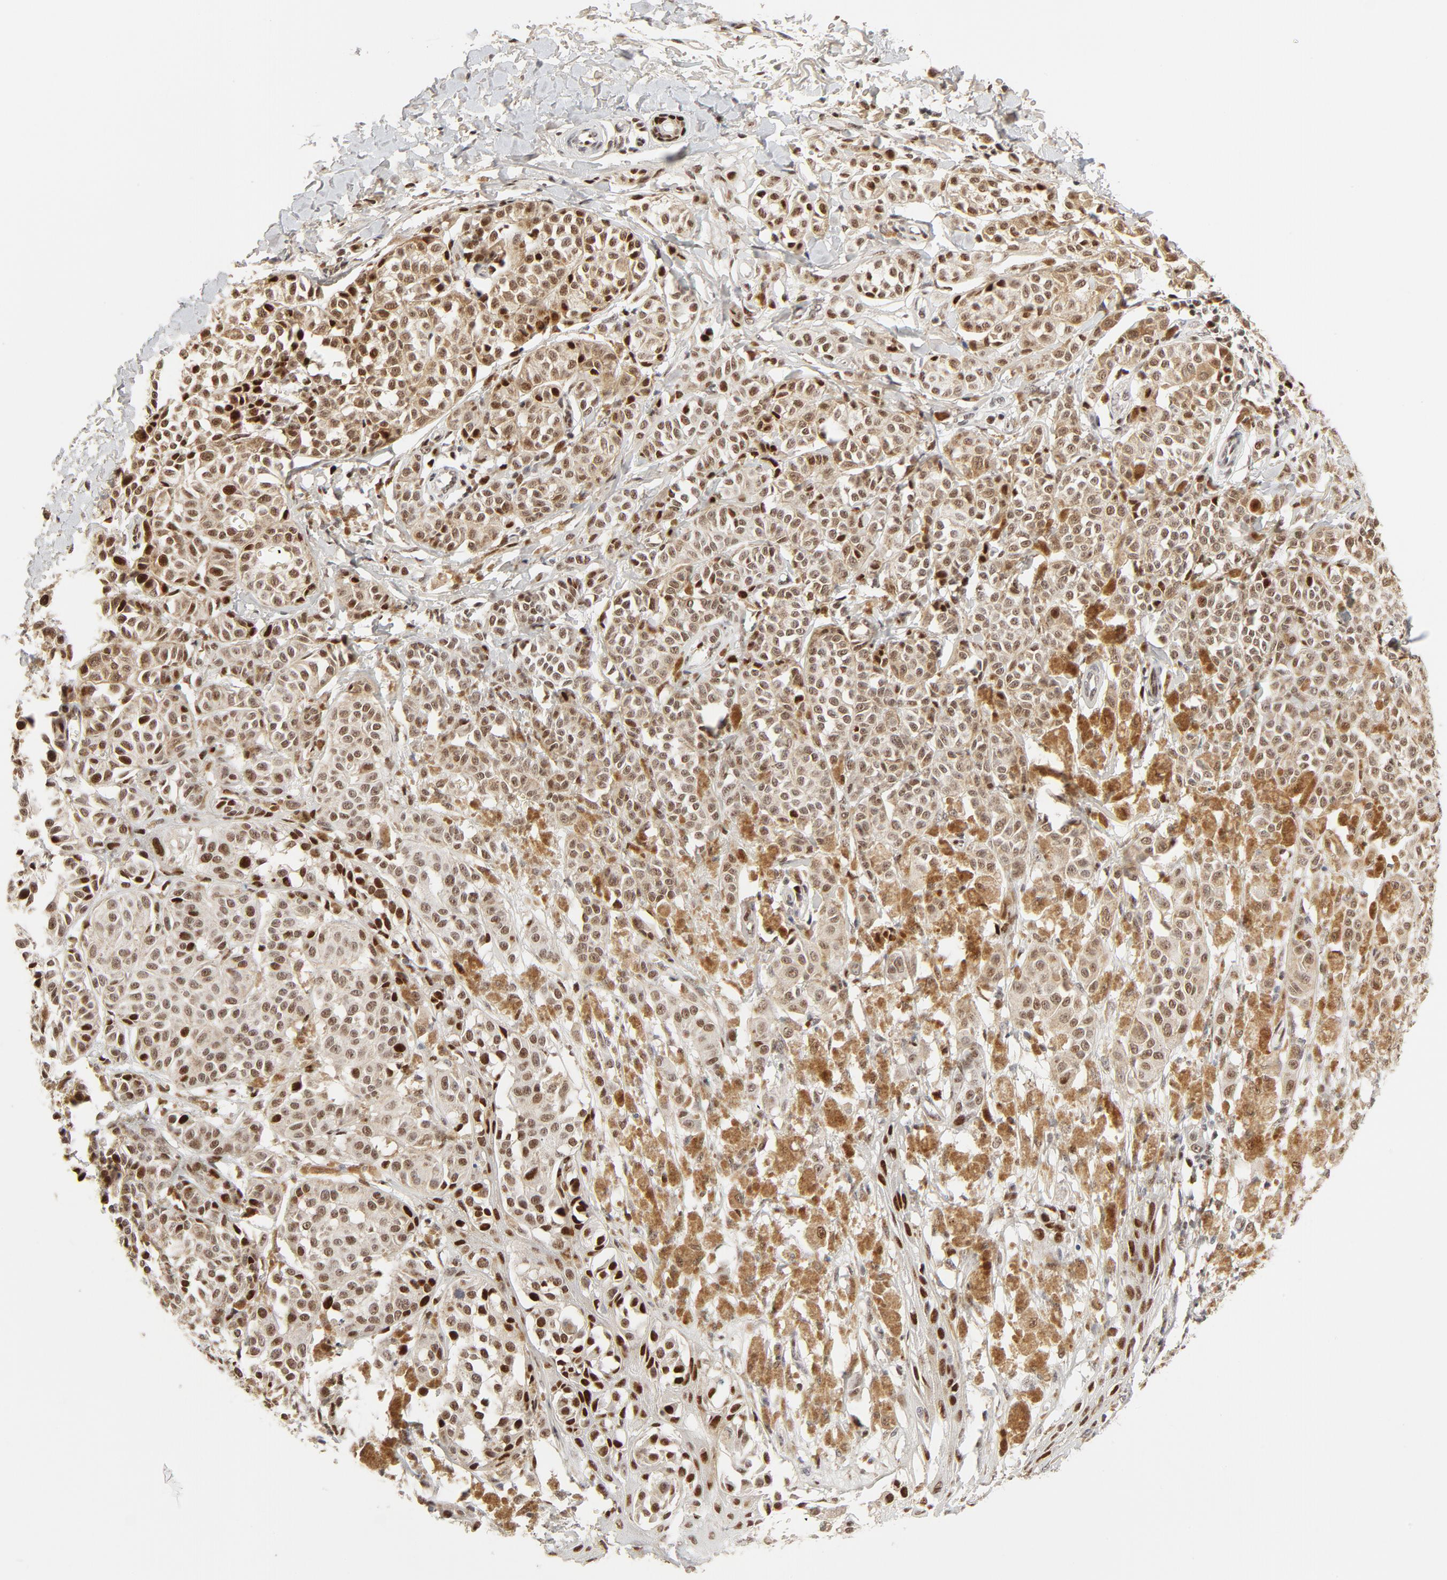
{"staining": {"intensity": "strong", "quantity": ">75%", "location": "cytoplasmic/membranous,nuclear"}, "tissue": "melanoma", "cell_type": "Tumor cells", "image_type": "cancer", "snomed": [{"axis": "morphology", "description": "Malignant melanoma, NOS"}, {"axis": "topography", "description": "Skin"}], "caption": "A brown stain highlights strong cytoplasmic/membranous and nuclear expression of a protein in human melanoma tumor cells. (DAB = brown stain, brightfield microscopy at high magnification).", "gene": "GTF2I", "patient": {"sex": "female", "age": 21}}